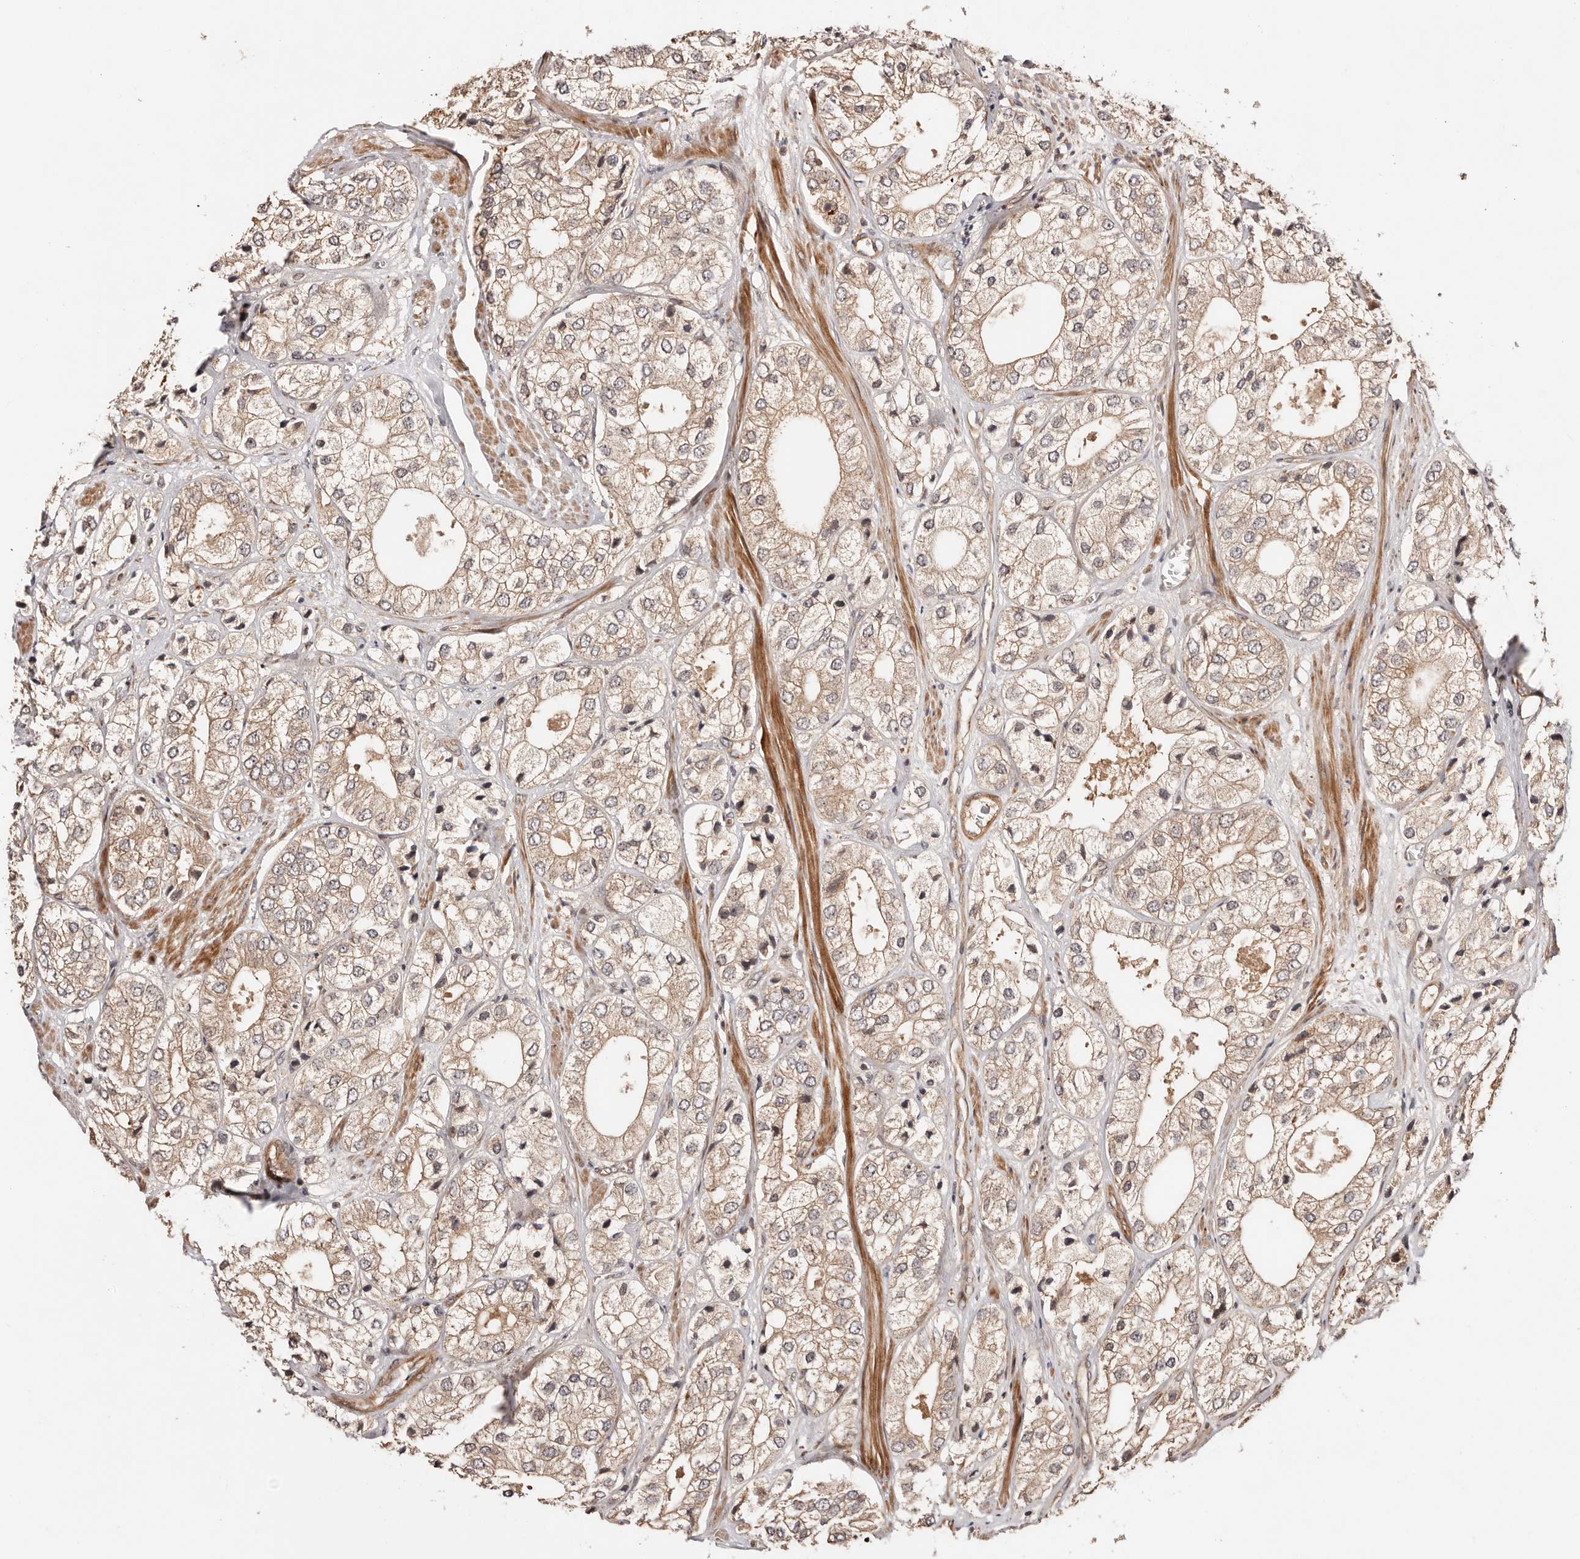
{"staining": {"intensity": "weak", "quantity": ">75%", "location": "cytoplasmic/membranous"}, "tissue": "prostate cancer", "cell_type": "Tumor cells", "image_type": "cancer", "snomed": [{"axis": "morphology", "description": "Adenocarcinoma, High grade"}, {"axis": "topography", "description": "Prostate"}], "caption": "An image of high-grade adenocarcinoma (prostate) stained for a protein demonstrates weak cytoplasmic/membranous brown staining in tumor cells.", "gene": "PTPN22", "patient": {"sex": "male", "age": 50}}